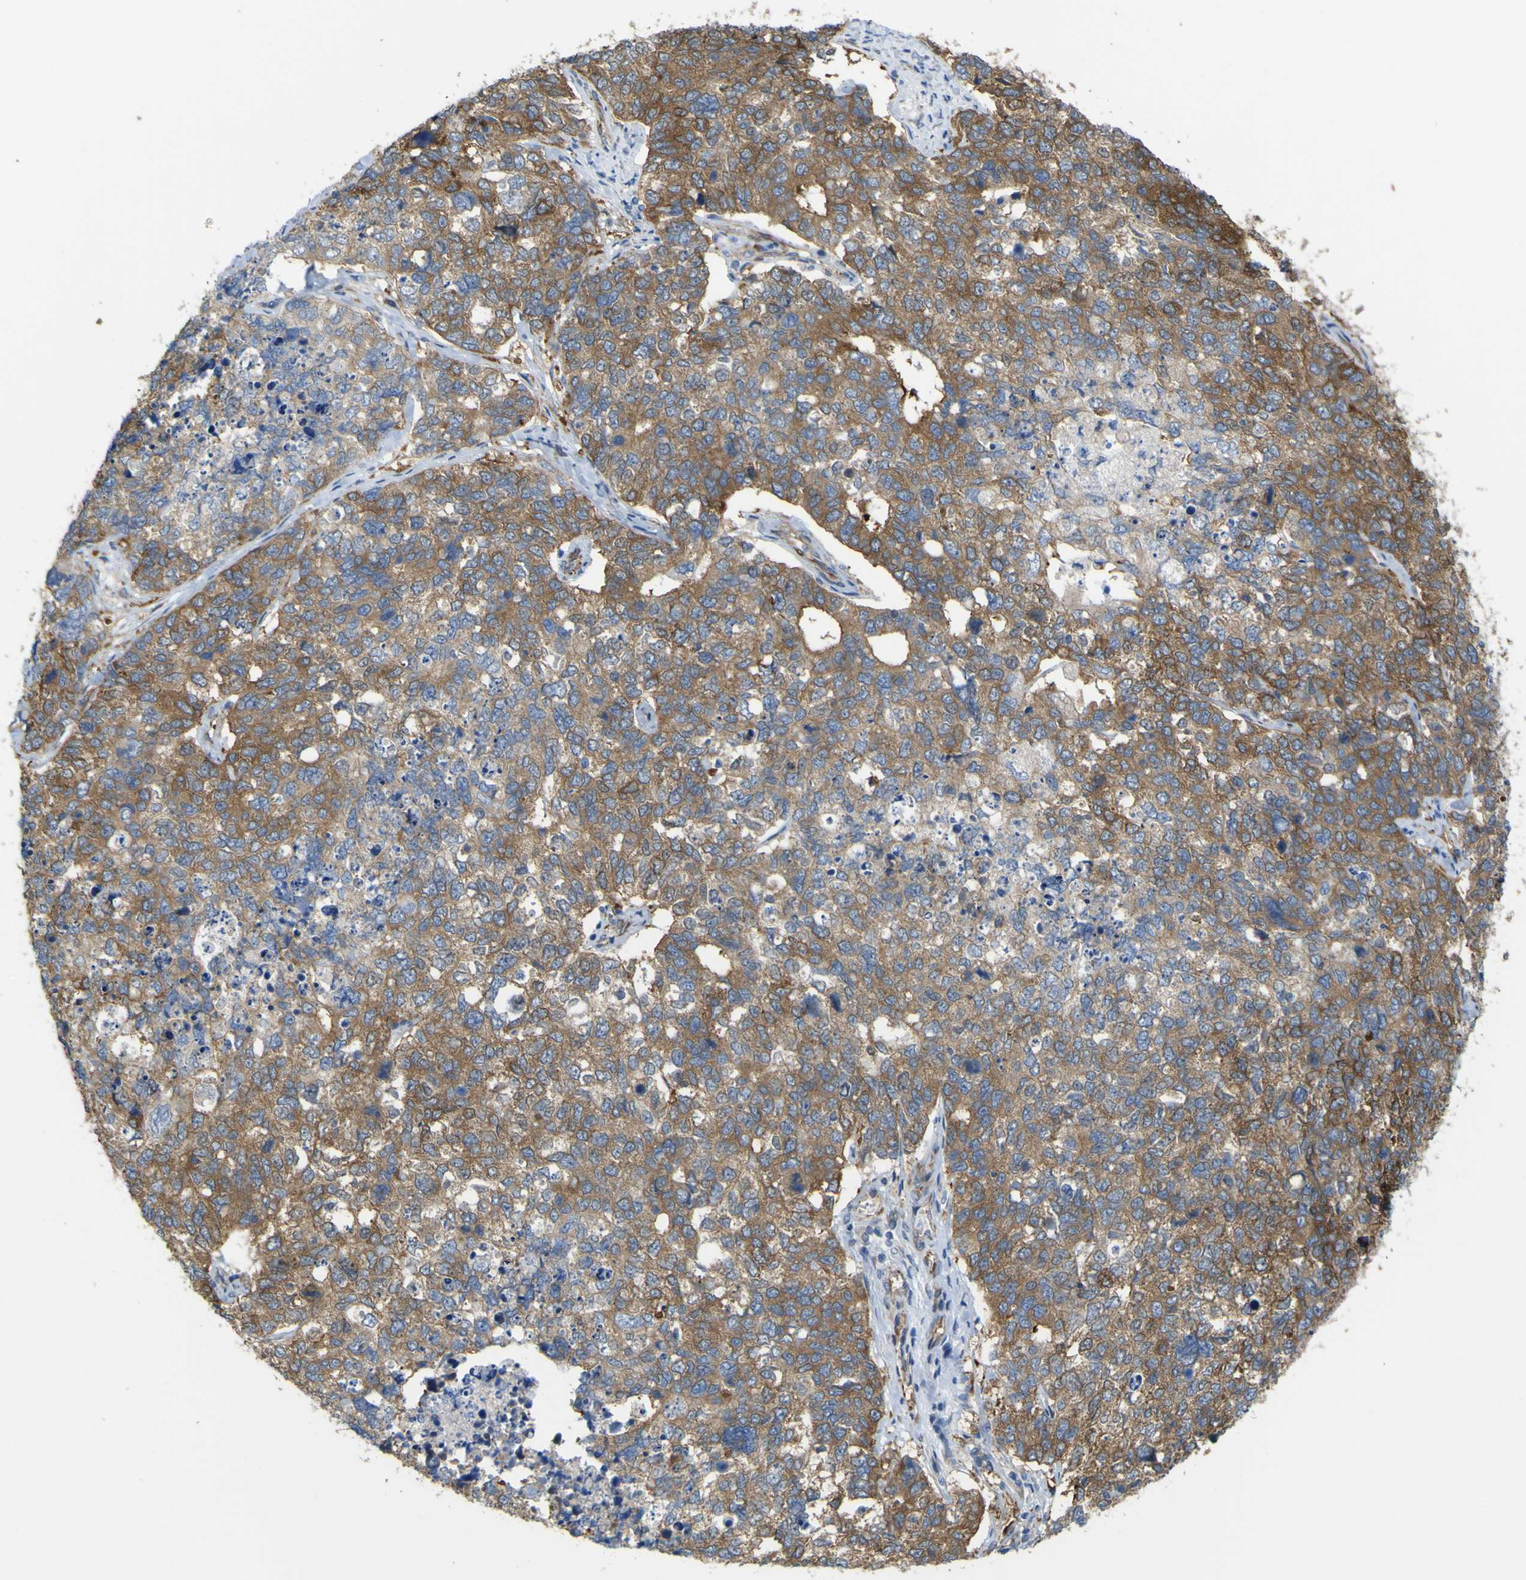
{"staining": {"intensity": "moderate", "quantity": ">75%", "location": "cytoplasmic/membranous"}, "tissue": "cervical cancer", "cell_type": "Tumor cells", "image_type": "cancer", "snomed": [{"axis": "morphology", "description": "Squamous cell carcinoma, NOS"}, {"axis": "topography", "description": "Cervix"}], "caption": "DAB (3,3'-diaminobenzidine) immunohistochemical staining of human cervical cancer (squamous cell carcinoma) demonstrates moderate cytoplasmic/membranous protein positivity in about >75% of tumor cells.", "gene": "JPH1", "patient": {"sex": "female", "age": 63}}